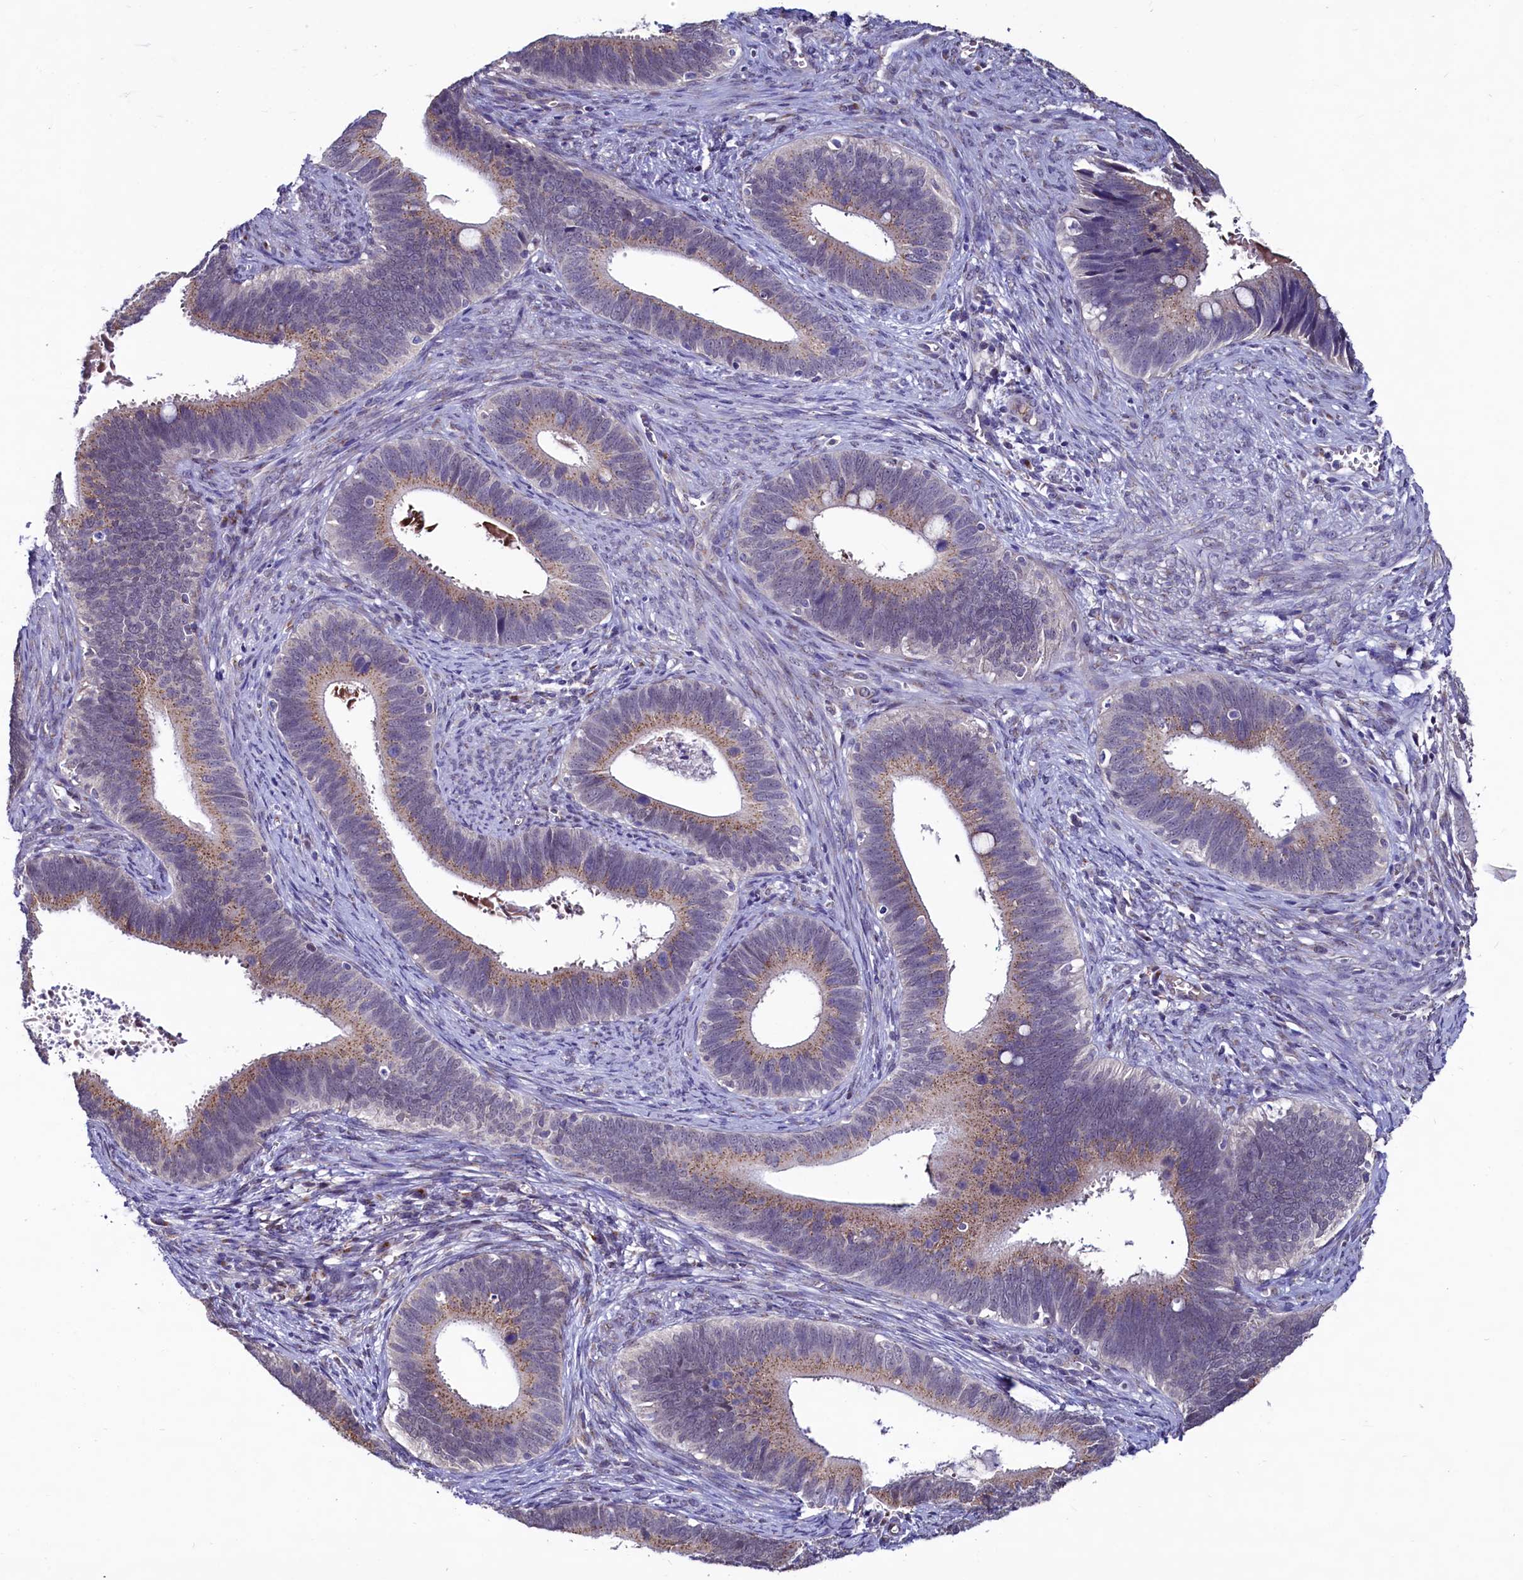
{"staining": {"intensity": "weak", "quantity": ">75%", "location": "cytoplasmic/membranous"}, "tissue": "cervical cancer", "cell_type": "Tumor cells", "image_type": "cancer", "snomed": [{"axis": "morphology", "description": "Adenocarcinoma, NOS"}, {"axis": "topography", "description": "Cervix"}], "caption": "This image reveals adenocarcinoma (cervical) stained with immunohistochemistry to label a protein in brown. The cytoplasmic/membranous of tumor cells show weak positivity for the protein. Nuclei are counter-stained blue.", "gene": "SEC24C", "patient": {"sex": "female", "age": 42}}